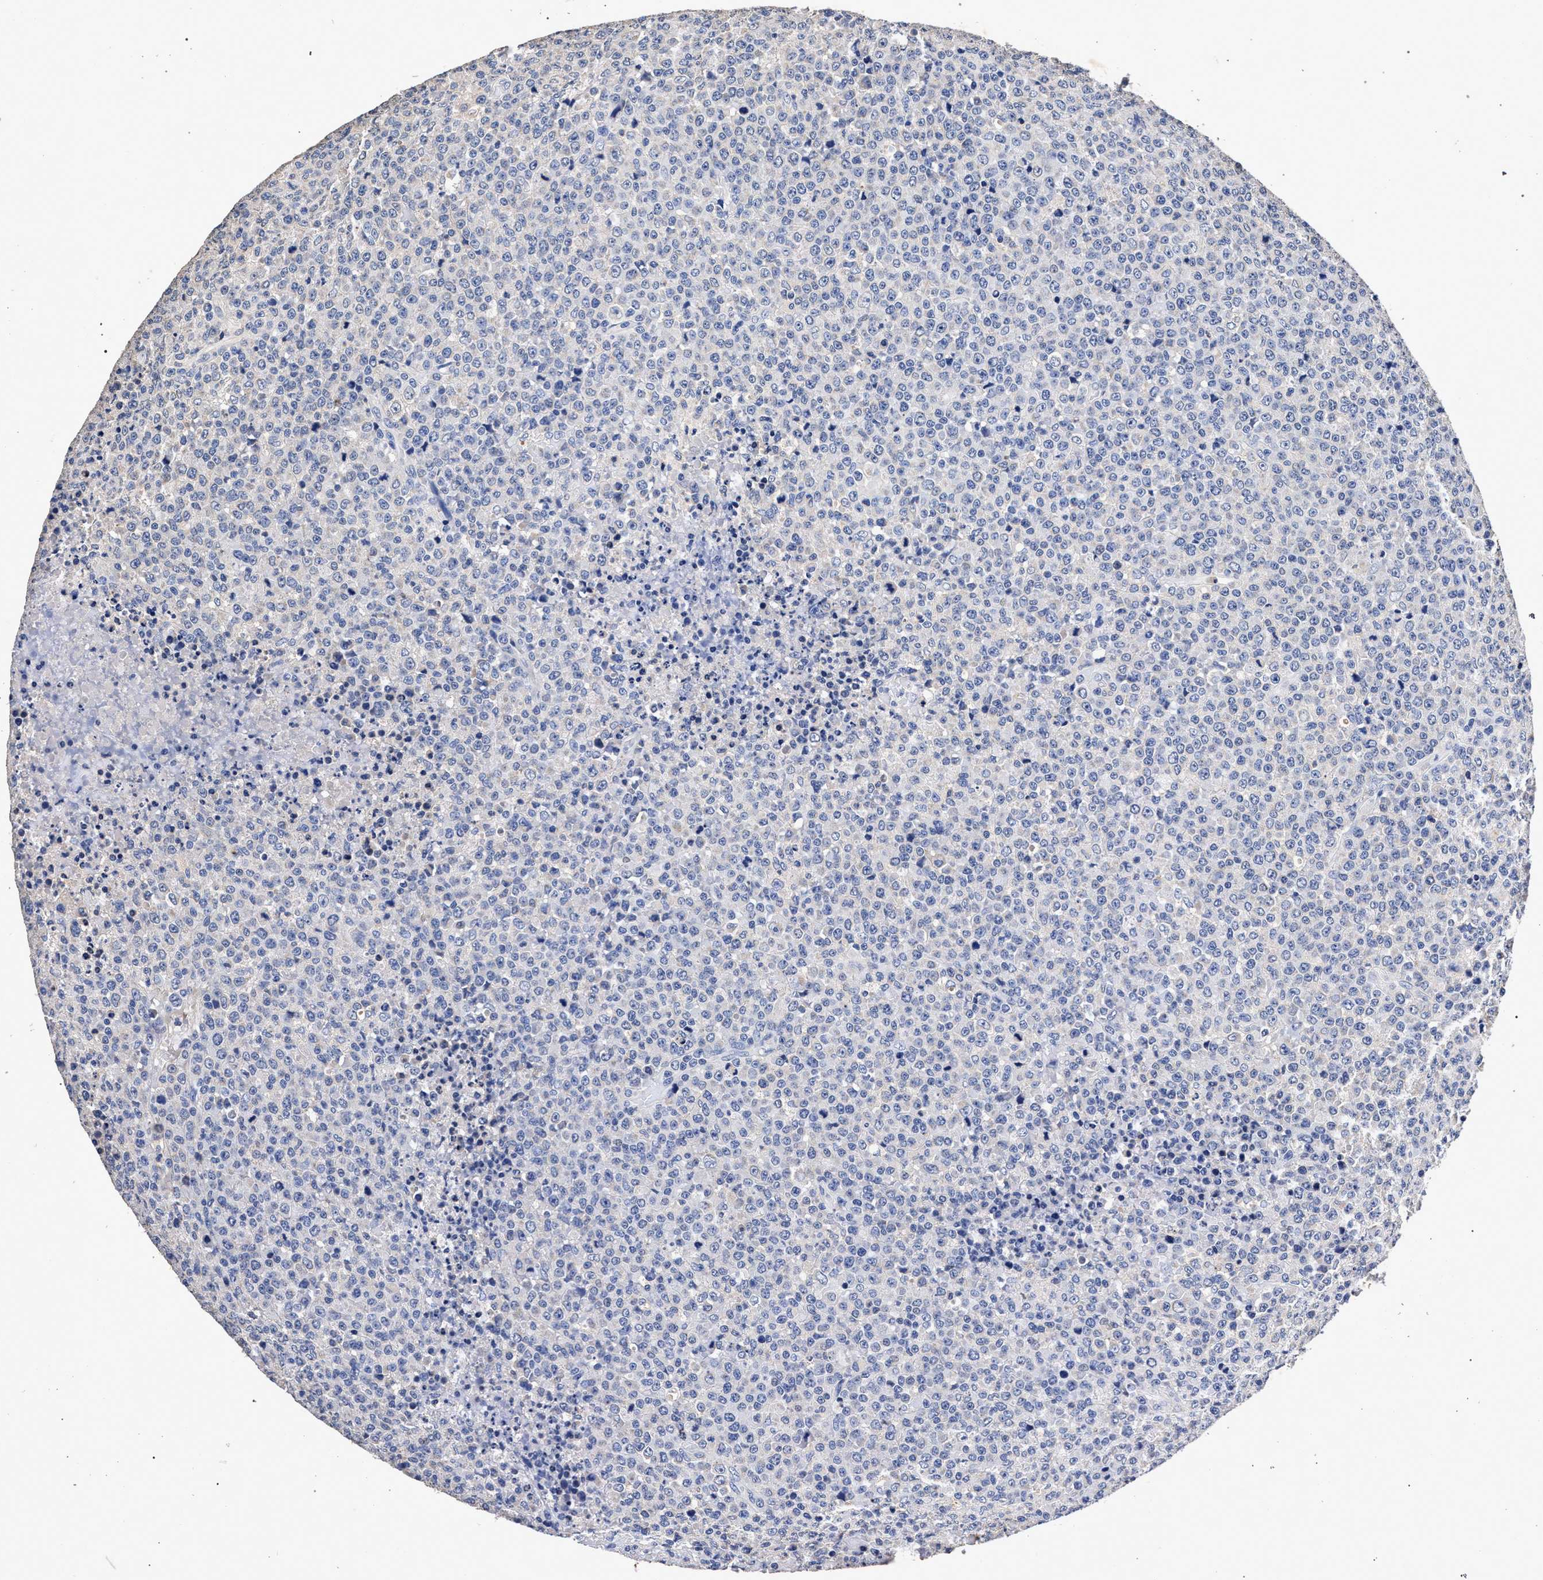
{"staining": {"intensity": "negative", "quantity": "none", "location": "none"}, "tissue": "lymphoma", "cell_type": "Tumor cells", "image_type": "cancer", "snomed": [{"axis": "morphology", "description": "Malignant lymphoma, non-Hodgkin's type, High grade"}, {"axis": "topography", "description": "Lymph node"}], "caption": "Lymphoma stained for a protein using immunohistochemistry (IHC) shows no positivity tumor cells.", "gene": "ATP1A2", "patient": {"sex": "male", "age": 13}}